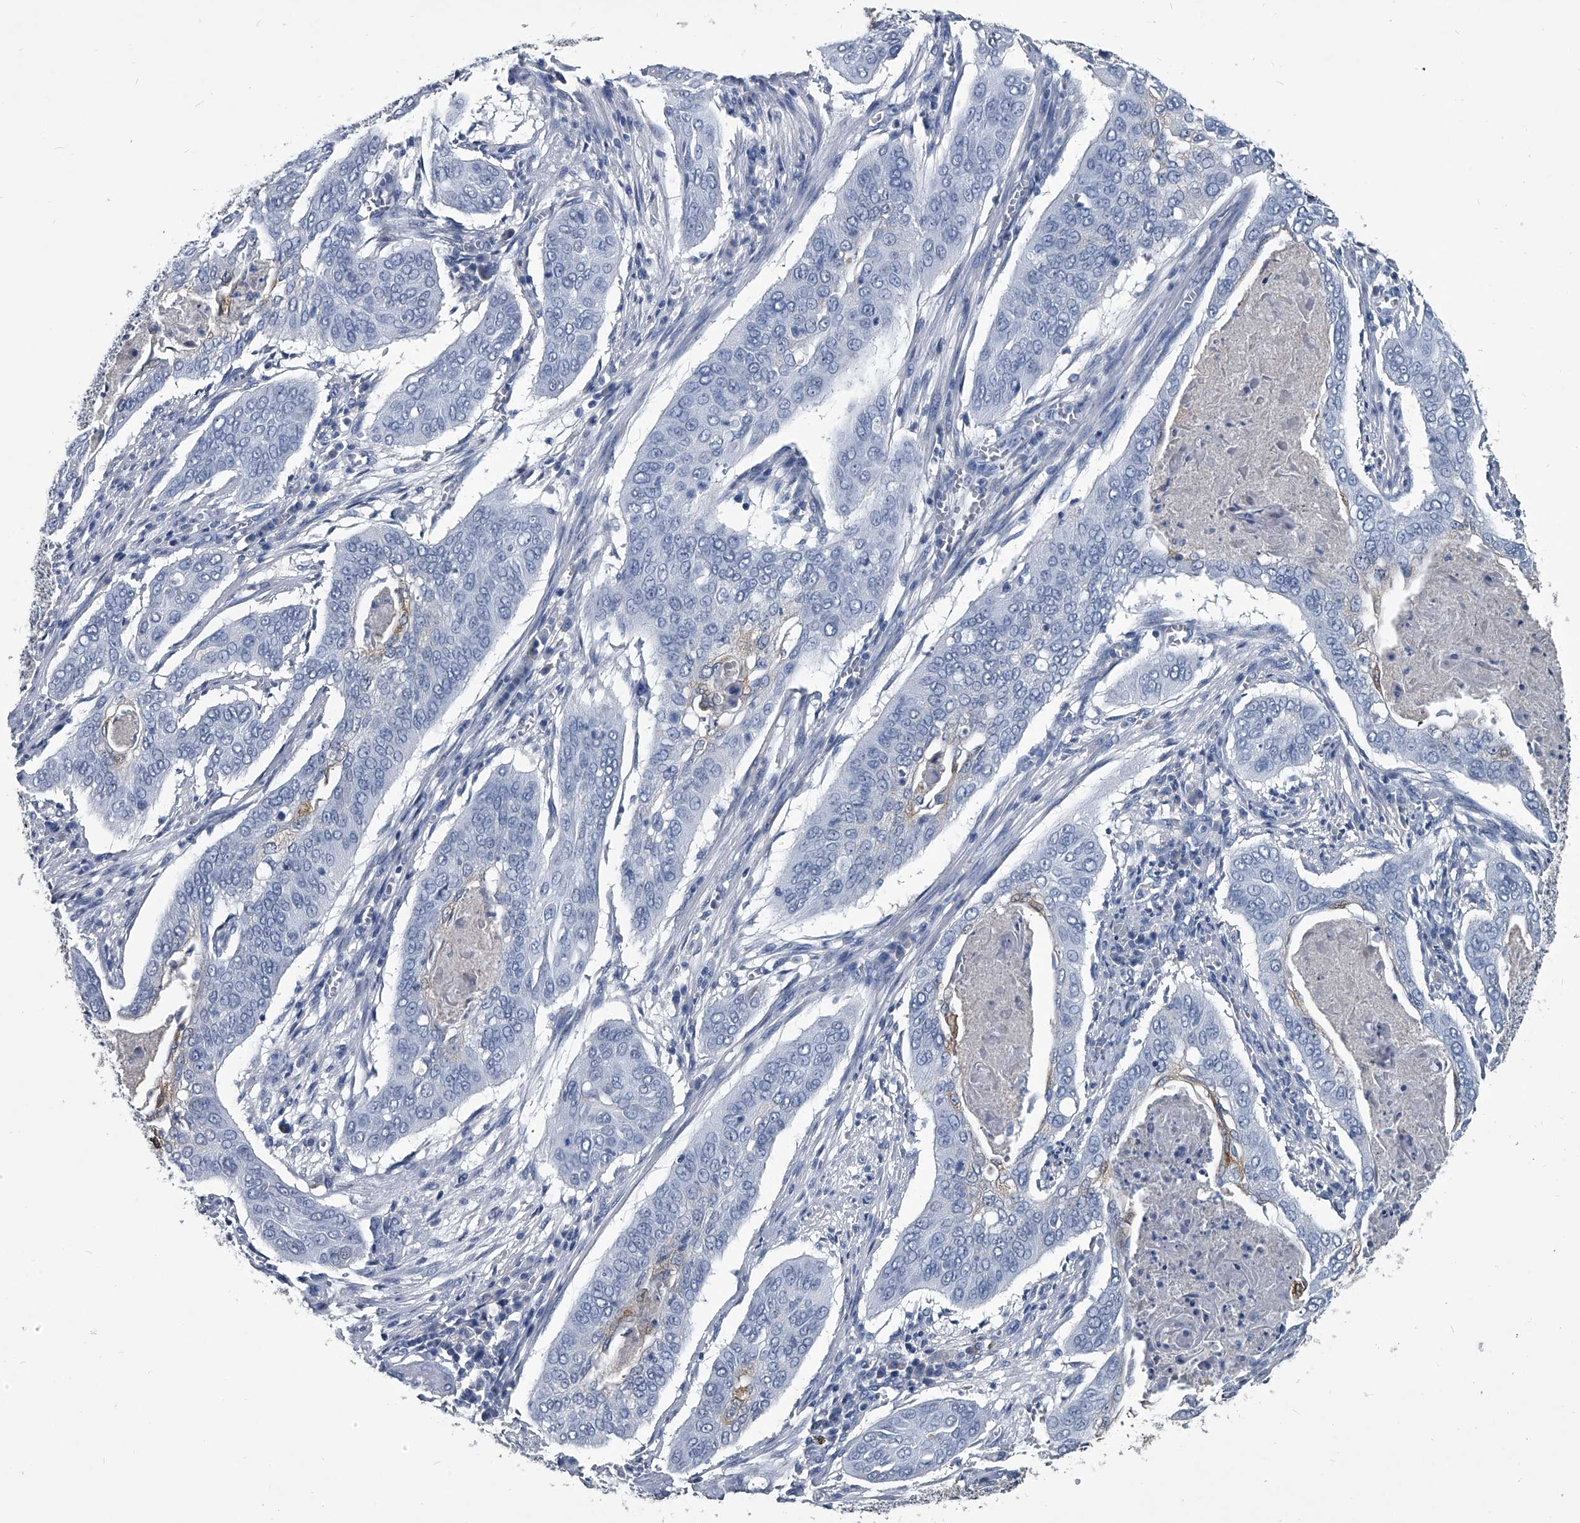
{"staining": {"intensity": "negative", "quantity": "none", "location": "none"}, "tissue": "cervical cancer", "cell_type": "Tumor cells", "image_type": "cancer", "snomed": [{"axis": "morphology", "description": "Squamous cell carcinoma, NOS"}, {"axis": "topography", "description": "Cervix"}], "caption": "Immunohistochemical staining of human squamous cell carcinoma (cervical) displays no significant staining in tumor cells. (DAB (3,3'-diaminobenzidine) immunohistochemistry (IHC) visualized using brightfield microscopy, high magnification).", "gene": "BCAS1", "patient": {"sex": "female", "age": 39}}